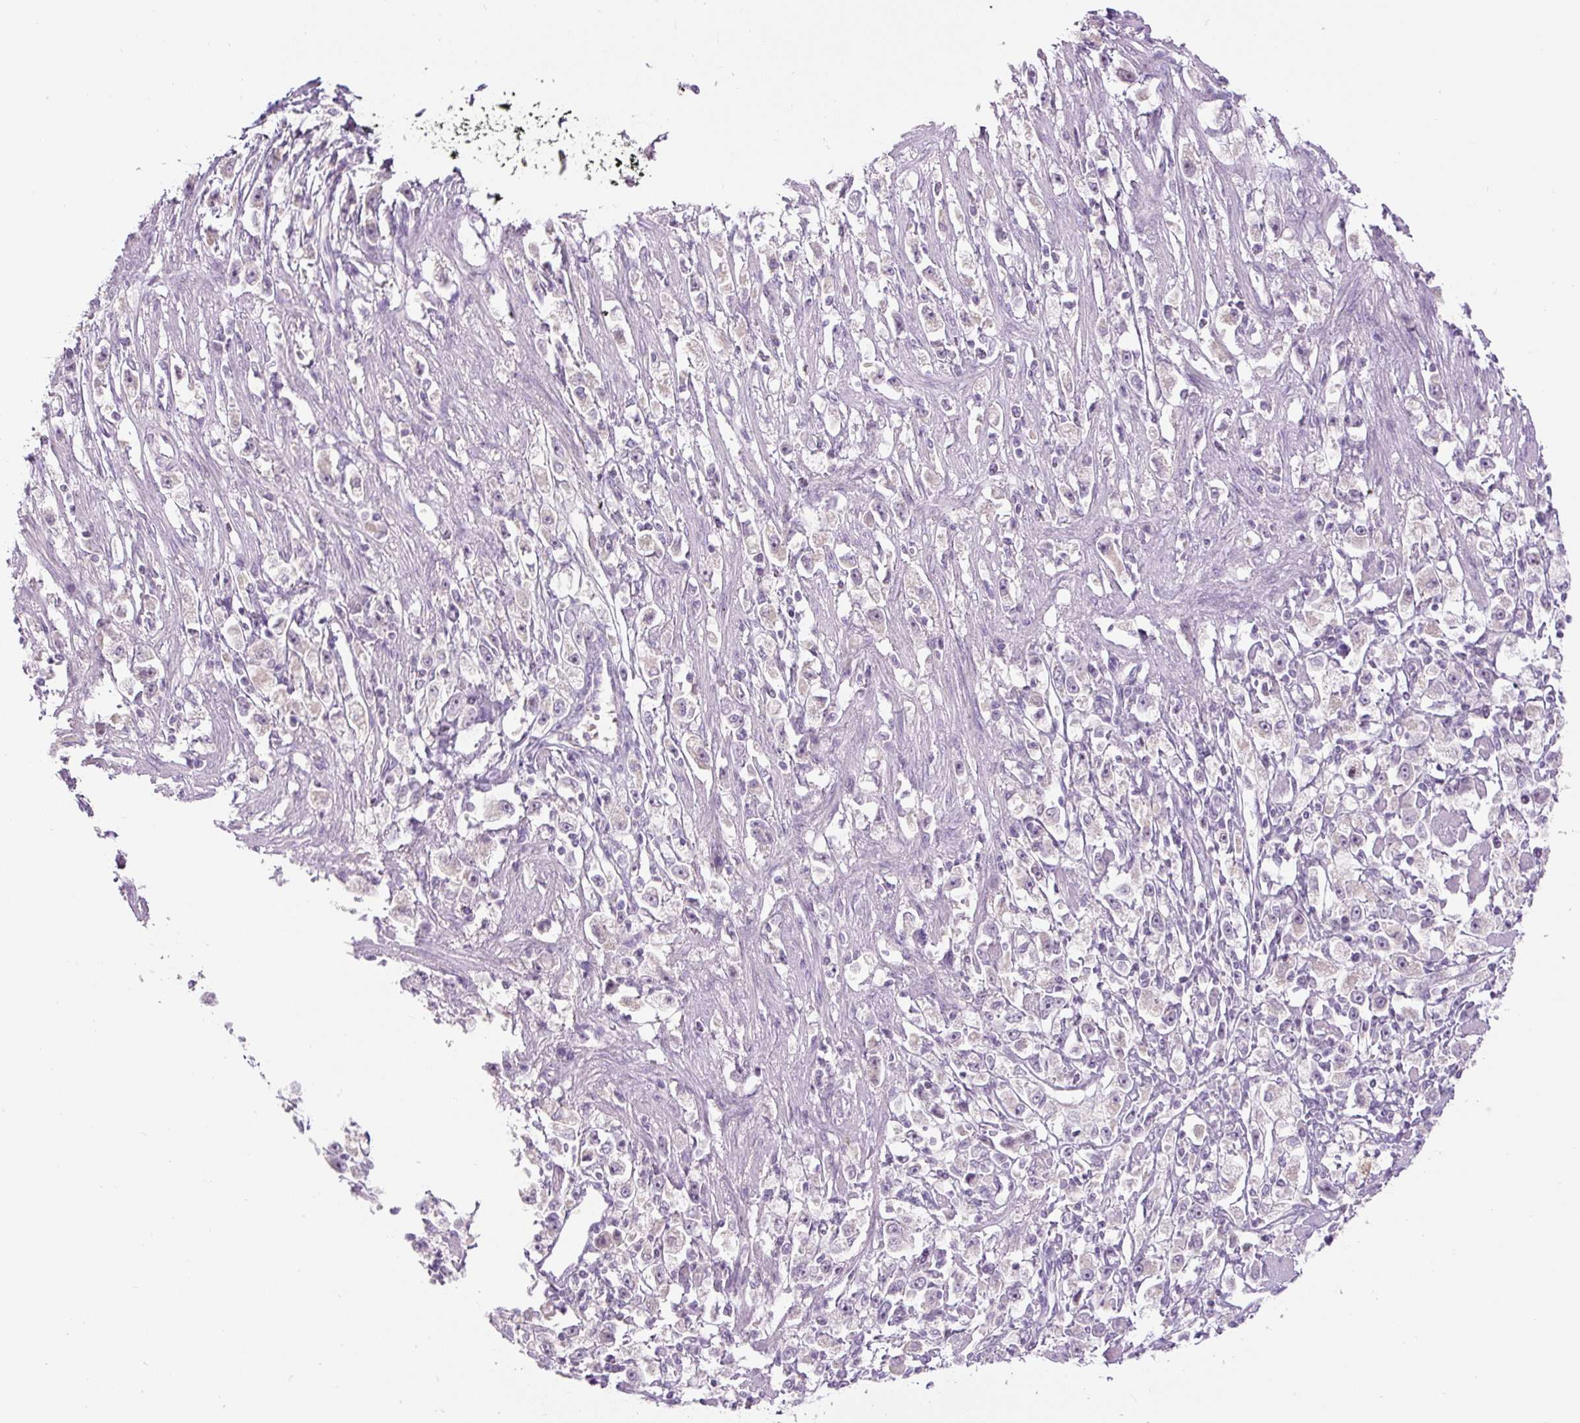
{"staining": {"intensity": "negative", "quantity": "none", "location": "none"}, "tissue": "stomach cancer", "cell_type": "Tumor cells", "image_type": "cancer", "snomed": [{"axis": "morphology", "description": "Adenocarcinoma, NOS"}, {"axis": "topography", "description": "Stomach"}], "caption": "High magnification brightfield microscopy of adenocarcinoma (stomach) stained with DAB (3,3'-diaminobenzidine) (brown) and counterstained with hematoxylin (blue): tumor cells show no significant positivity.", "gene": "FABP7", "patient": {"sex": "female", "age": 59}}